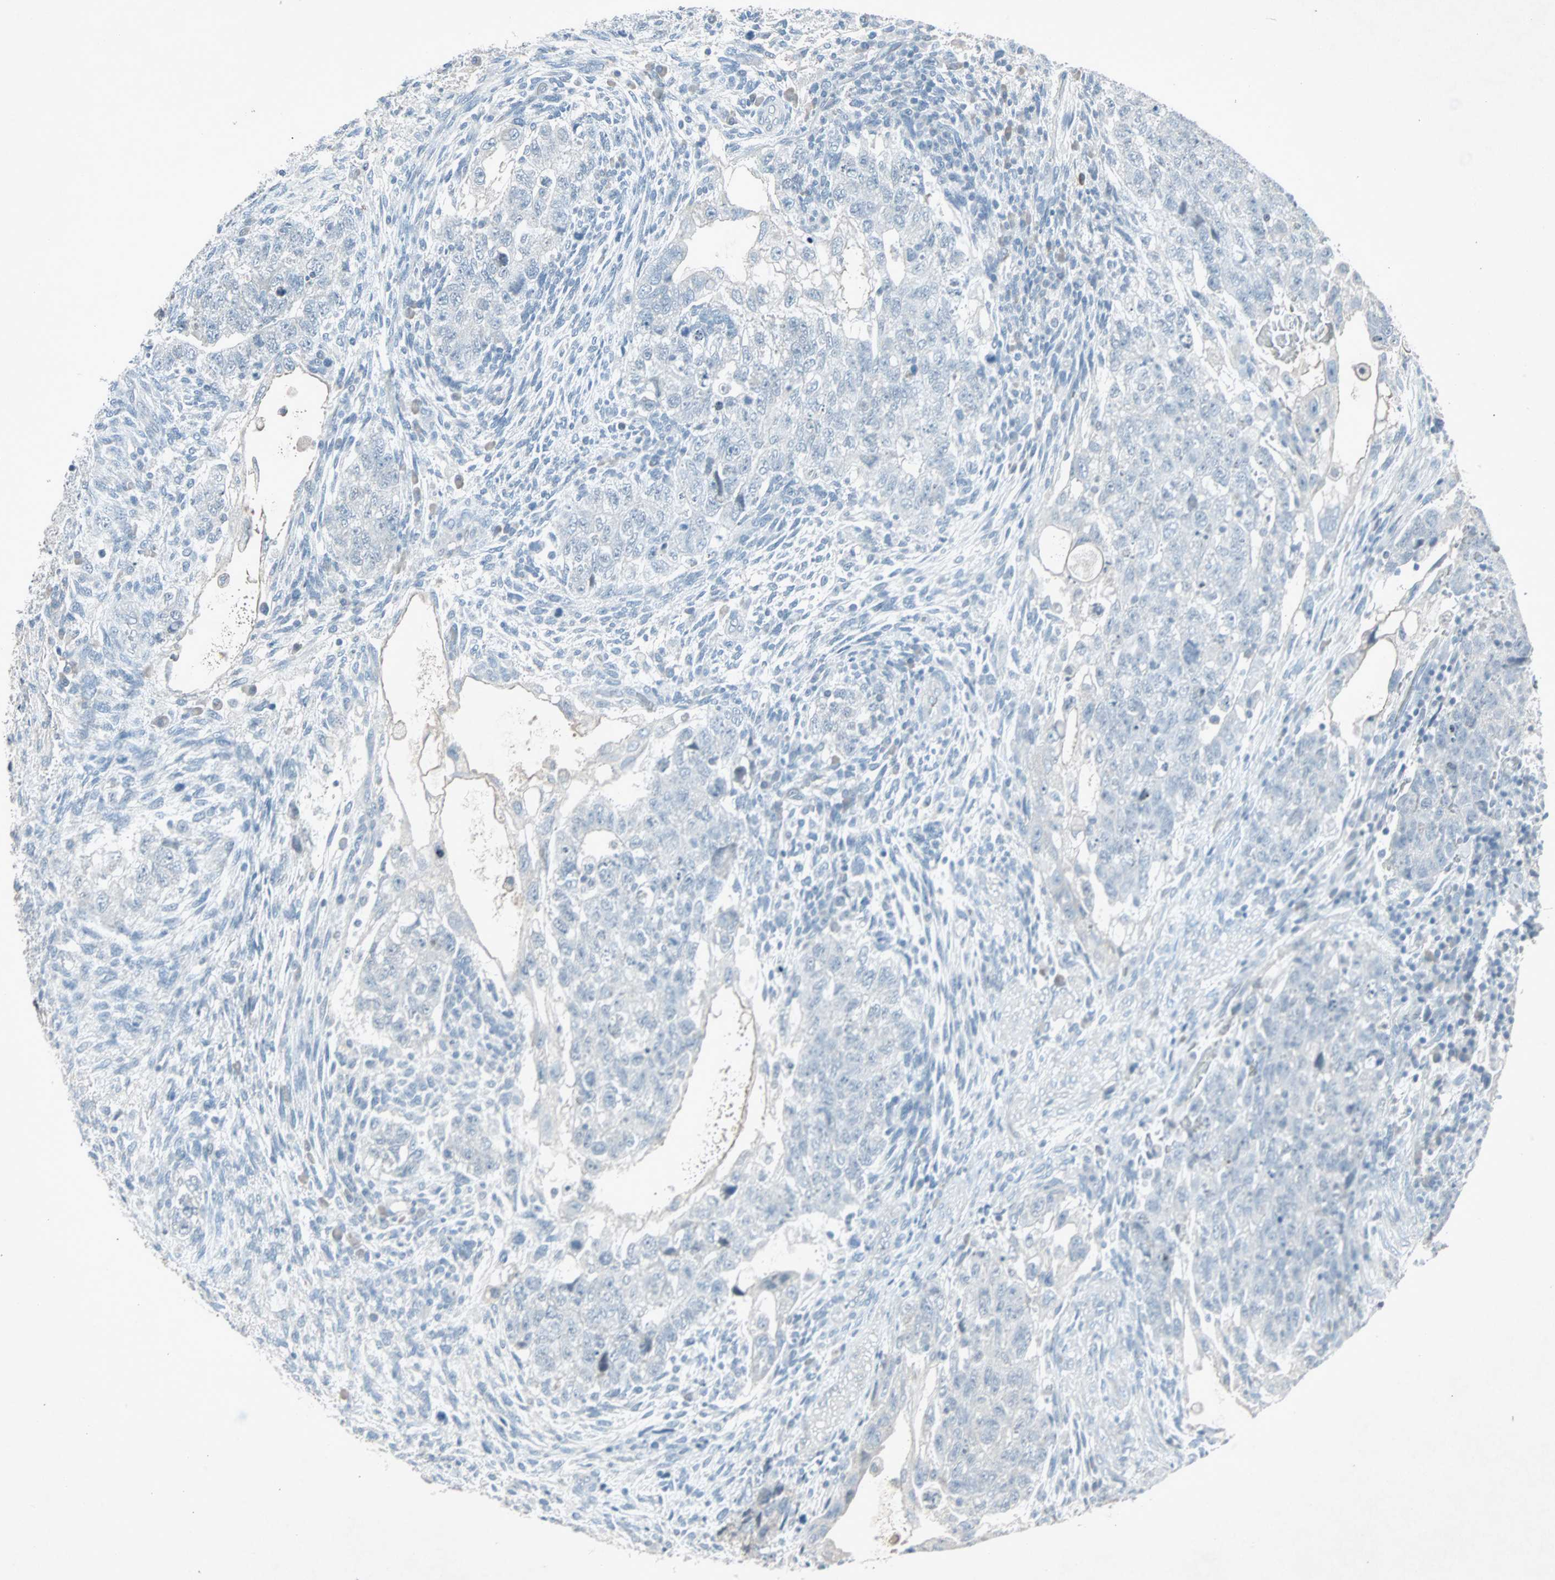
{"staining": {"intensity": "negative", "quantity": "none", "location": "none"}, "tissue": "testis cancer", "cell_type": "Tumor cells", "image_type": "cancer", "snomed": [{"axis": "morphology", "description": "Normal tissue, NOS"}, {"axis": "morphology", "description": "Carcinoma, Embryonal, NOS"}, {"axis": "topography", "description": "Testis"}], "caption": "Immunohistochemistry of human testis cancer (embryonal carcinoma) reveals no expression in tumor cells.", "gene": "LANCL3", "patient": {"sex": "male", "age": 36}}